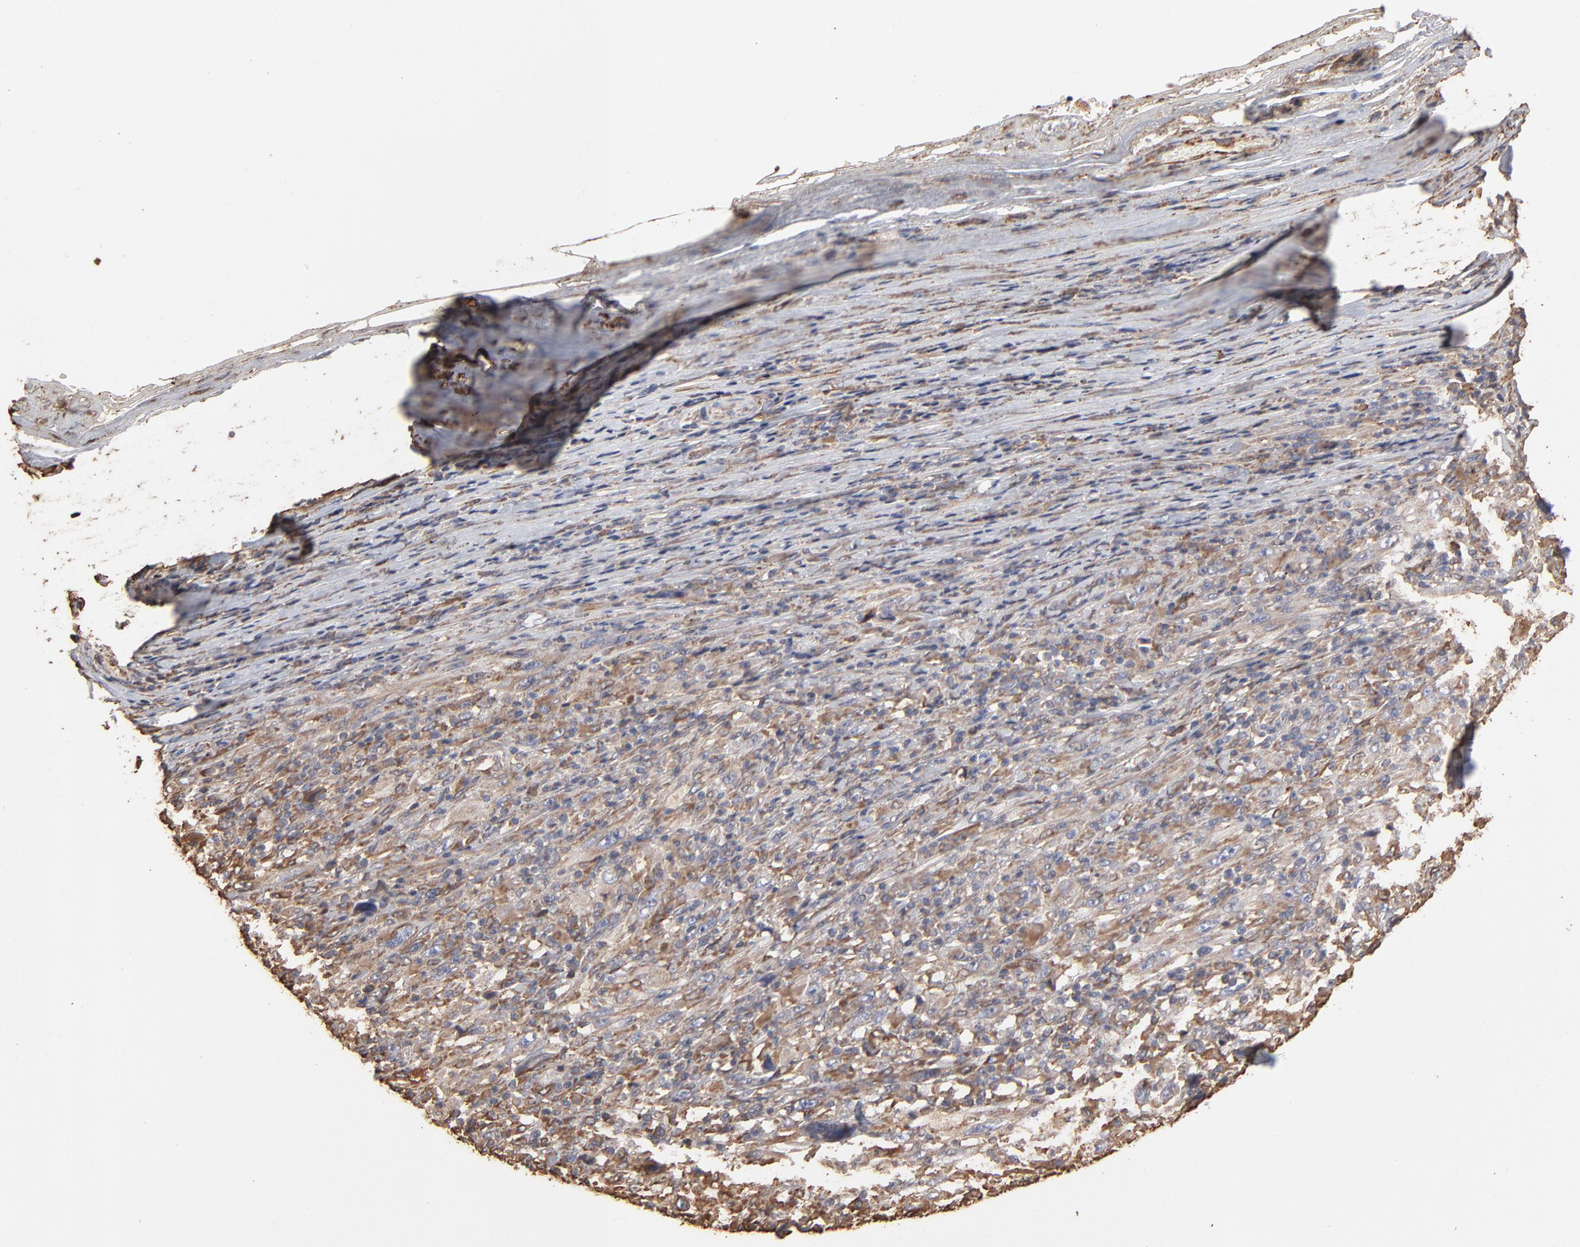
{"staining": {"intensity": "moderate", "quantity": ">75%", "location": "cytoplasmic/membranous"}, "tissue": "melanoma", "cell_type": "Tumor cells", "image_type": "cancer", "snomed": [{"axis": "morphology", "description": "Malignant melanoma, Metastatic site"}, {"axis": "topography", "description": "Skin"}], "caption": "Melanoma tissue displays moderate cytoplasmic/membranous staining in approximately >75% of tumor cells", "gene": "PDIA3", "patient": {"sex": "female", "age": 56}}